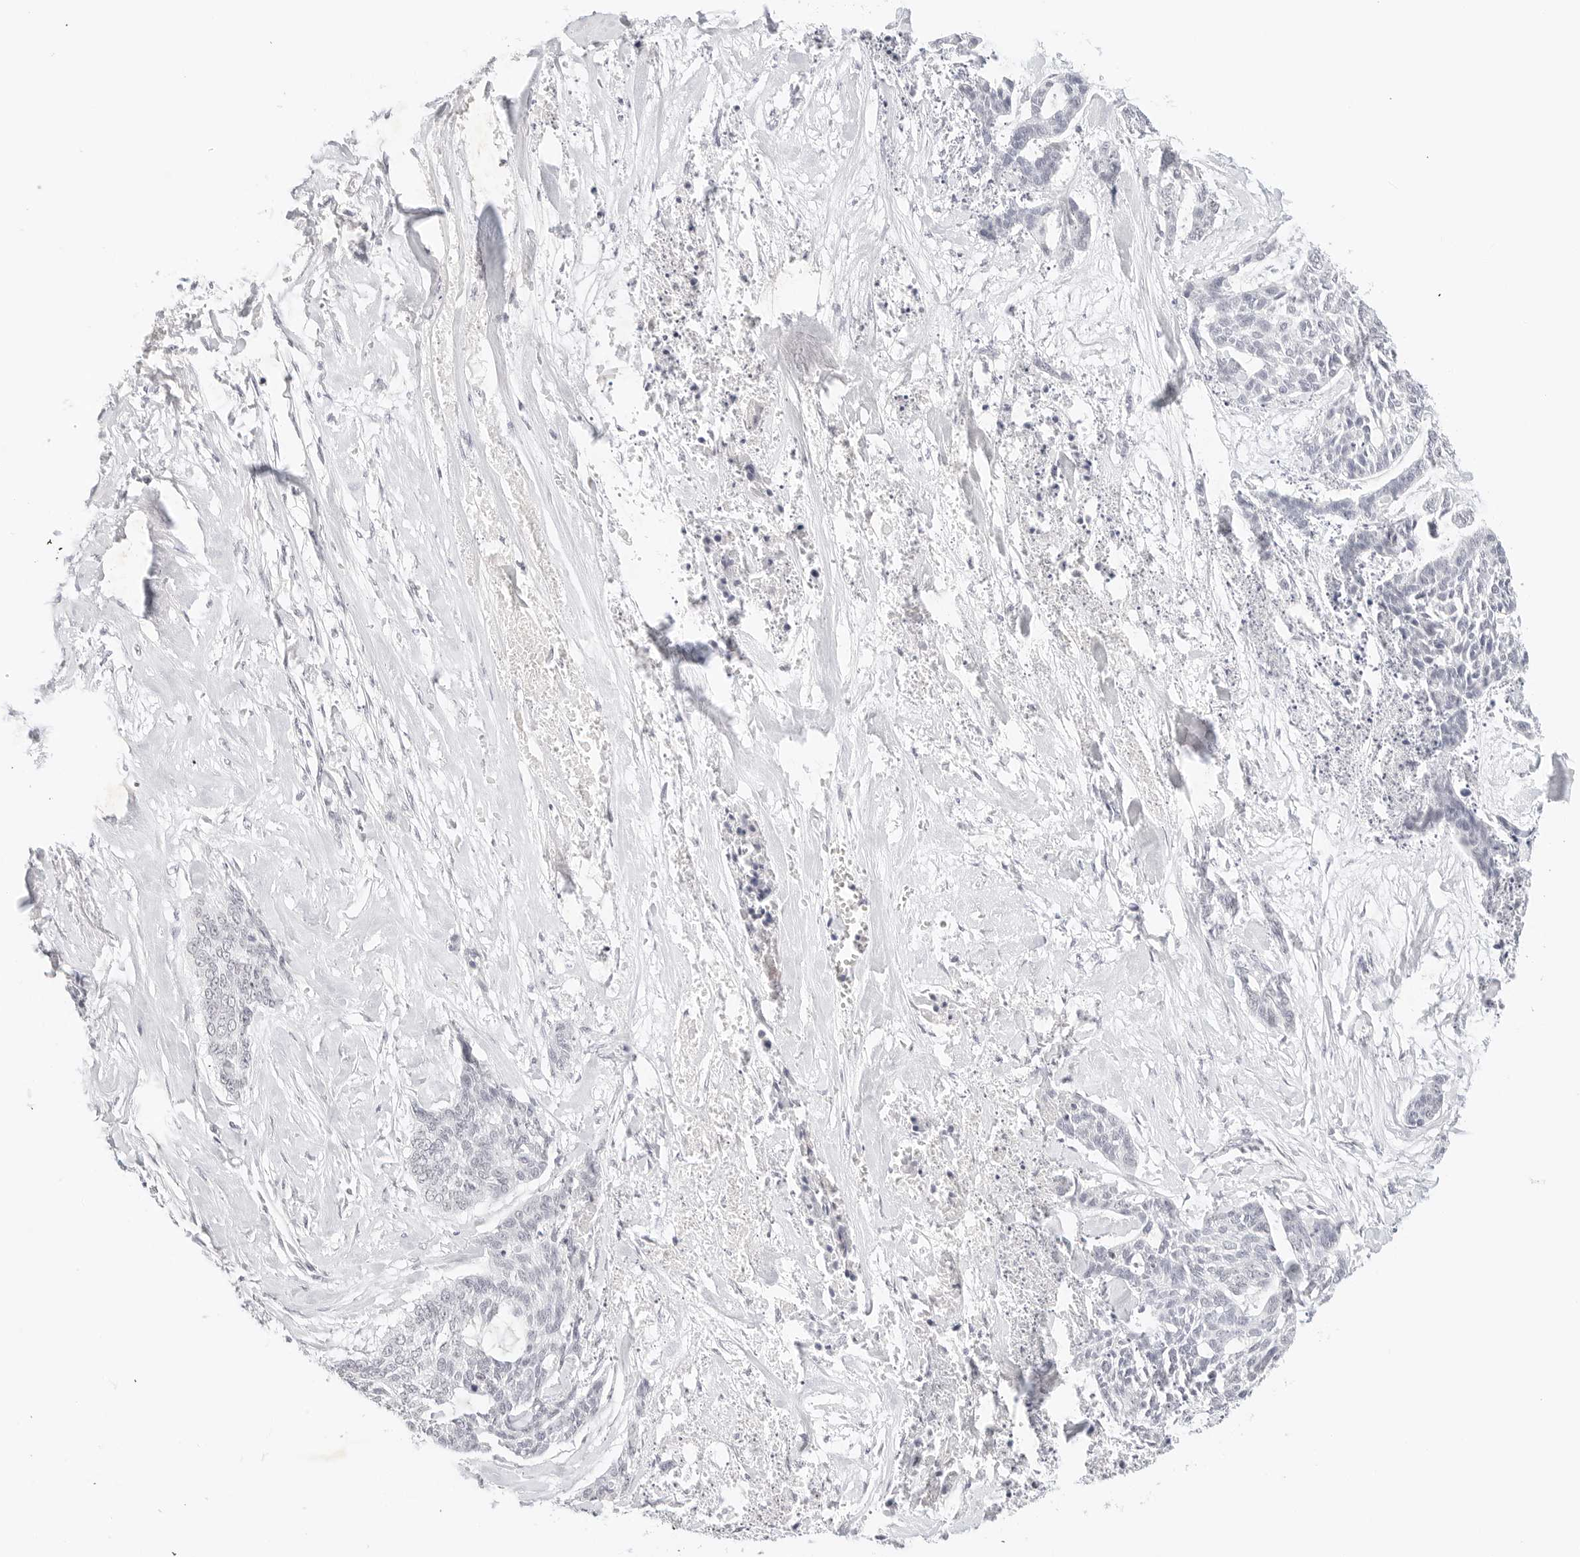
{"staining": {"intensity": "negative", "quantity": "none", "location": "none"}, "tissue": "skin cancer", "cell_type": "Tumor cells", "image_type": "cancer", "snomed": [{"axis": "morphology", "description": "Basal cell carcinoma"}, {"axis": "topography", "description": "Skin"}], "caption": "Tumor cells show no significant positivity in skin basal cell carcinoma. Brightfield microscopy of IHC stained with DAB (3,3'-diaminobenzidine) (brown) and hematoxylin (blue), captured at high magnification.", "gene": "XKR4", "patient": {"sex": "female", "age": 64}}